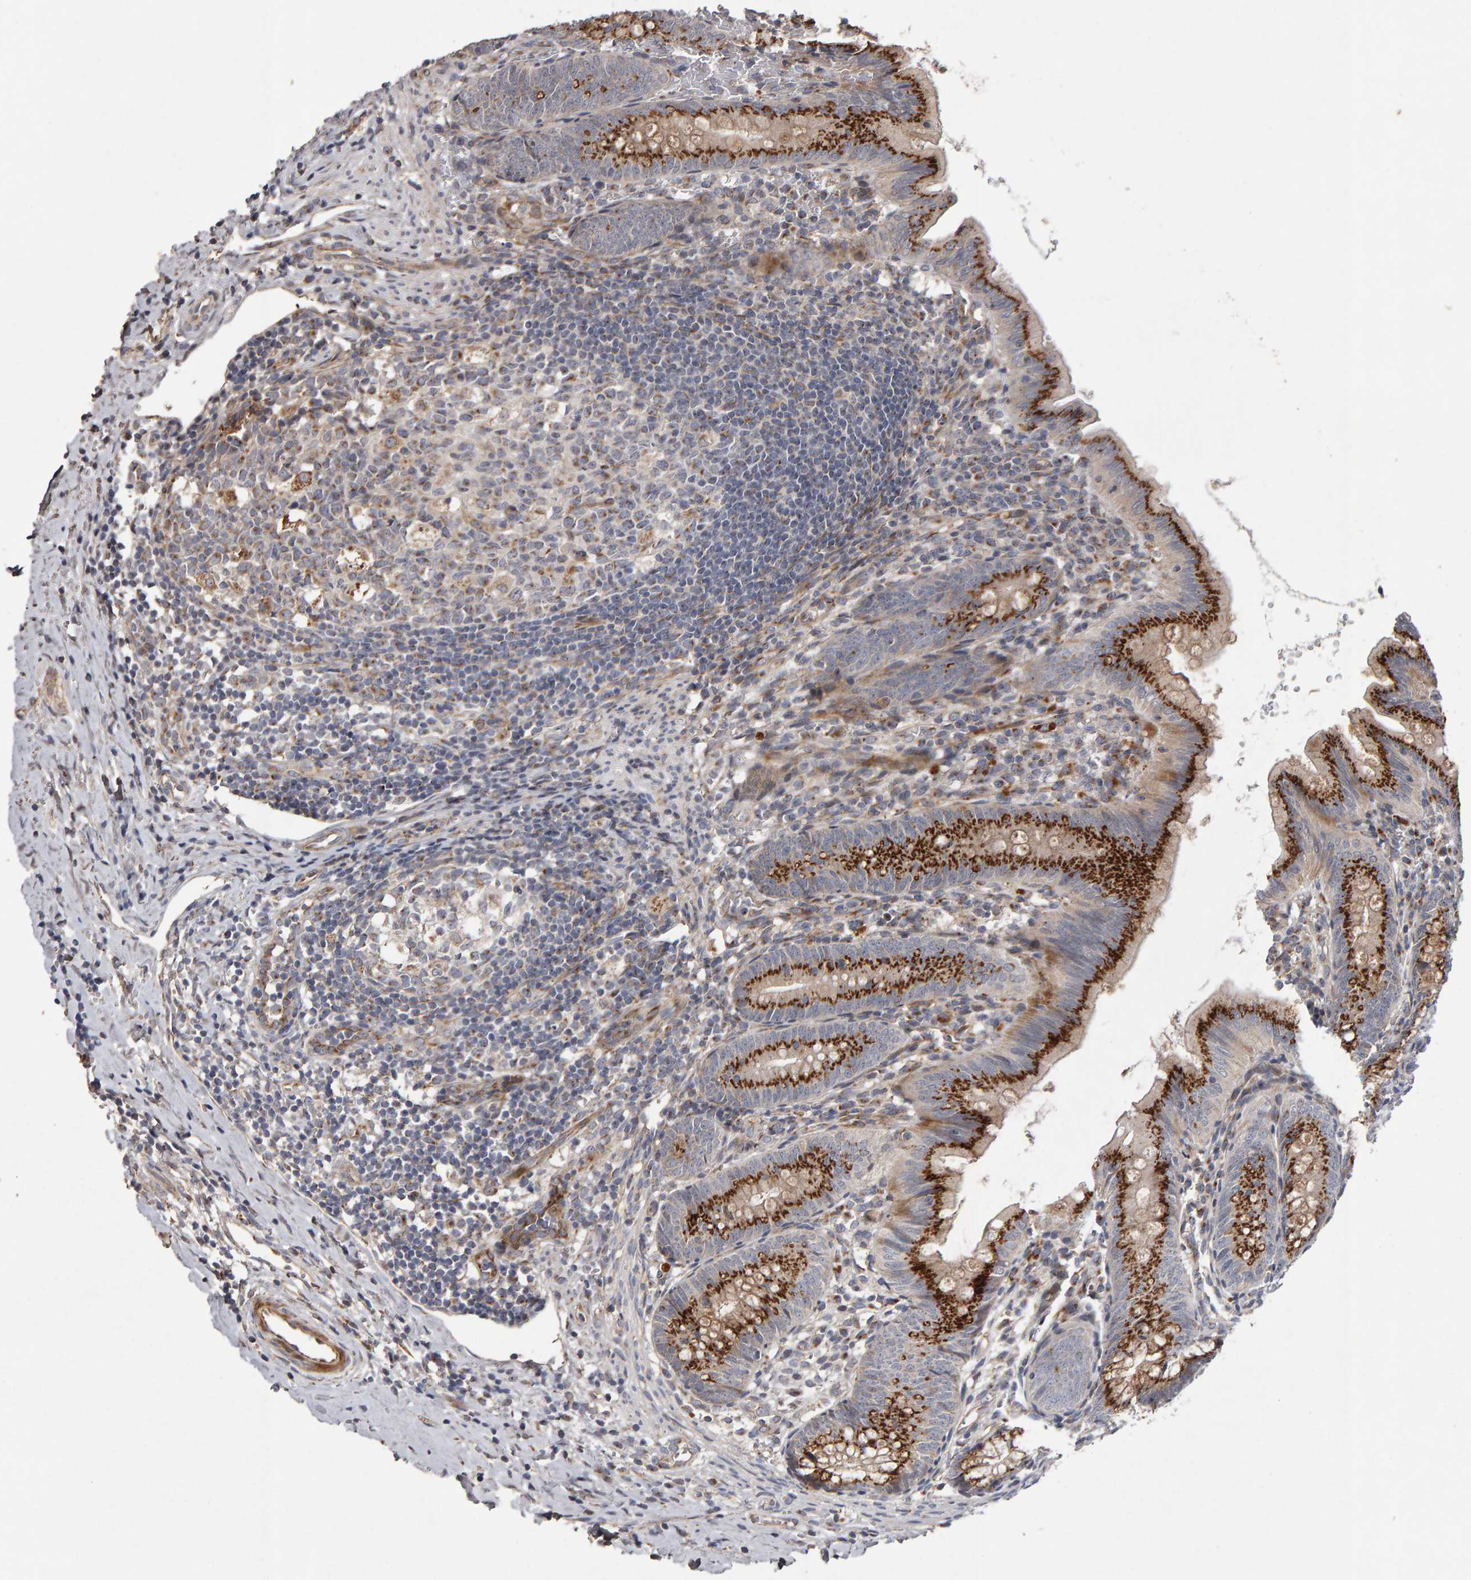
{"staining": {"intensity": "strong", "quantity": ">75%", "location": "cytoplasmic/membranous"}, "tissue": "appendix", "cell_type": "Glandular cells", "image_type": "normal", "snomed": [{"axis": "morphology", "description": "Normal tissue, NOS"}, {"axis": "topography", "description": "Appendix"}], "caption": "Glandular cells demonstrate high levels of strong cytoplasmic/membranous expression in about >75% of cells in unremarkable human appendix.", "gene": "CANT1", "patient": {"sex": "male", "age": 1}}